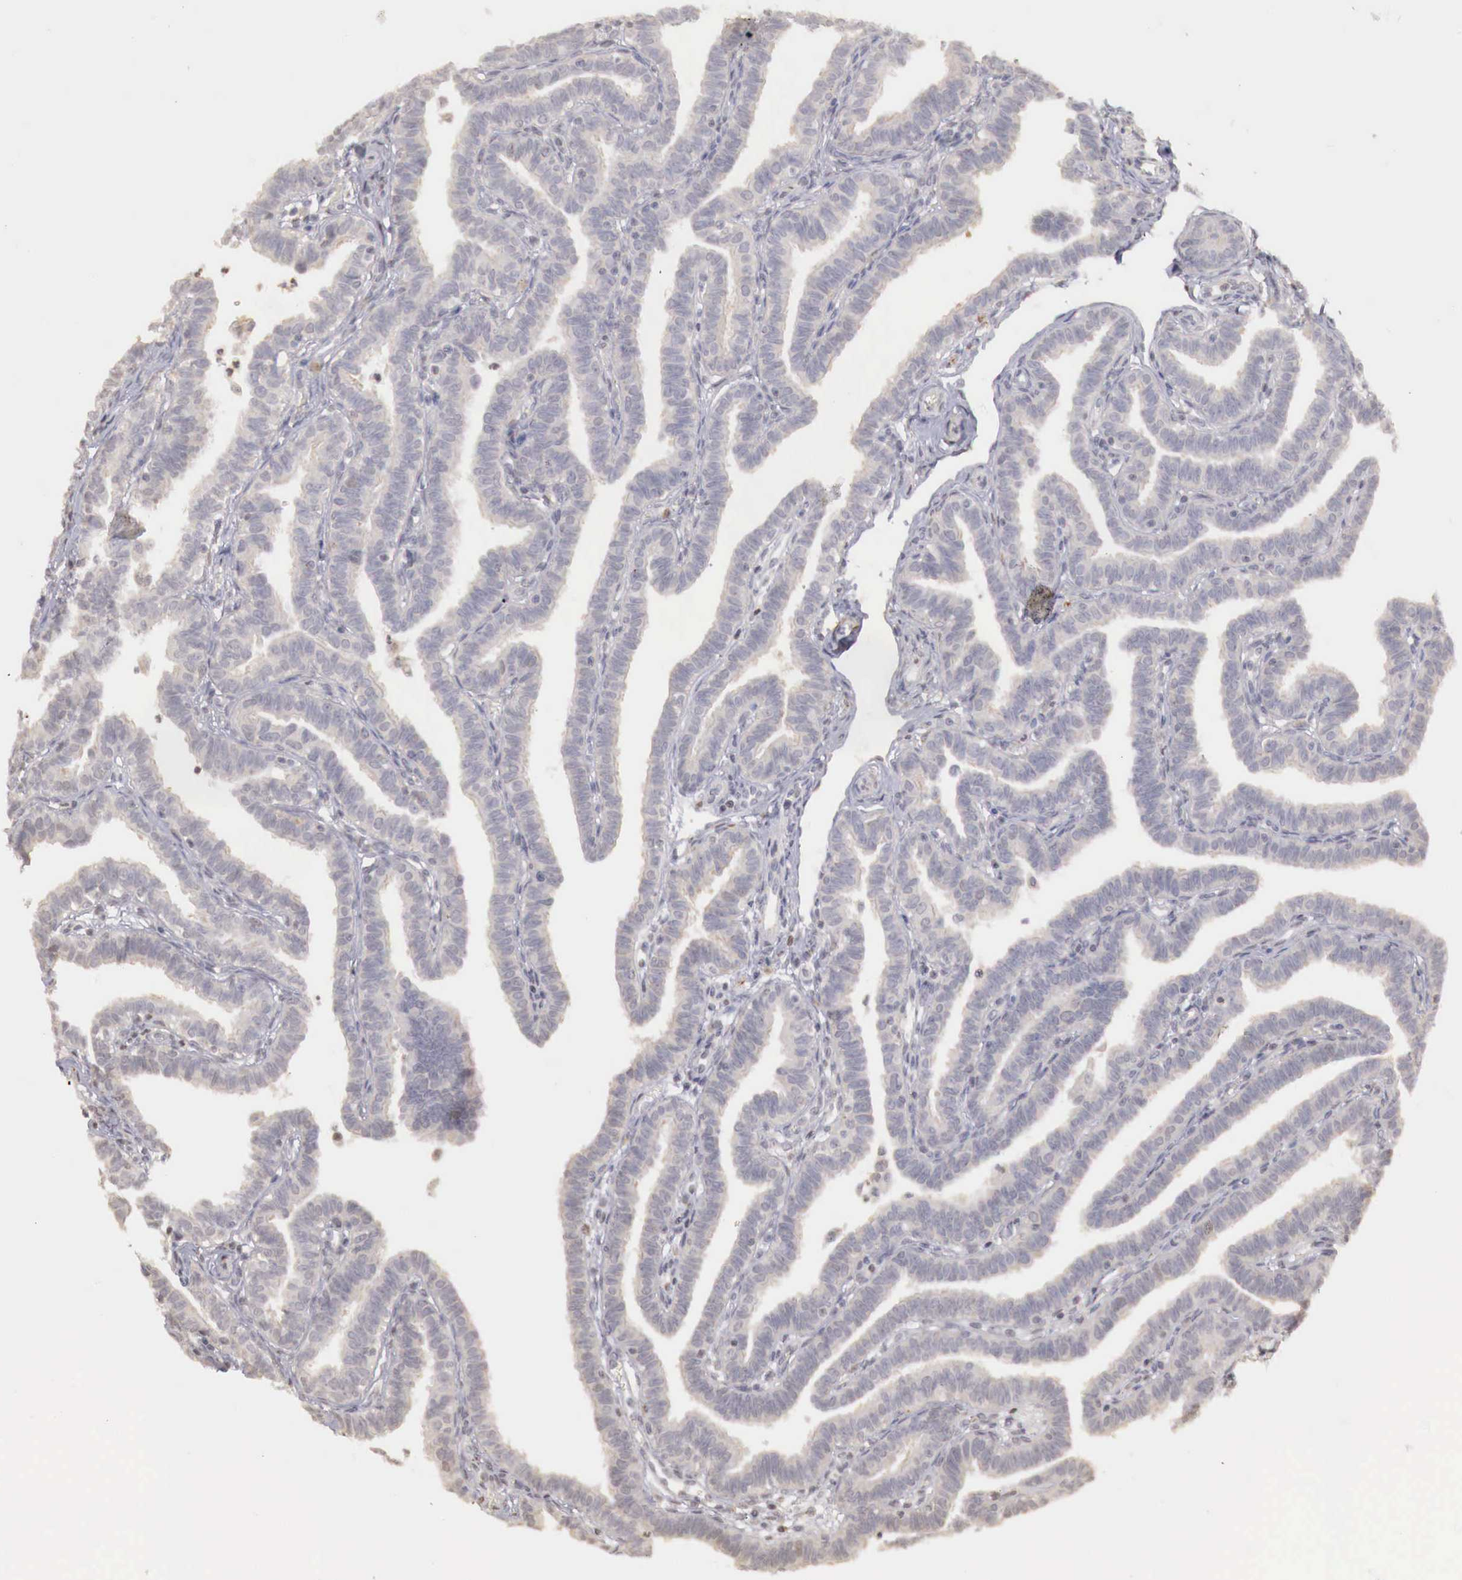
{"staining": {"intensity": "negative", "quantity": "none", "location": "none"}, "tissue": "fallopian tube", "cell_type": "Glandular cells", "image_type": "normal", "snomed": [{"axis": "morphology", "description": "Normal tissue, NOS"}, {"axis": "topography", "description": "Fallopian tube"}], "caption": "A high-resolution image shows IHC staining of normal fallopian tube, which reveals no significant expression in glandular cells. (Stains: DAB (3,3'-diaminobenzidine) IHC with hematoxylin counter stain, Microscopy: brightfield microscopy at high magnification).", "gene": "TBC1D9", "patient": {"sex": "female", "age": 41}}